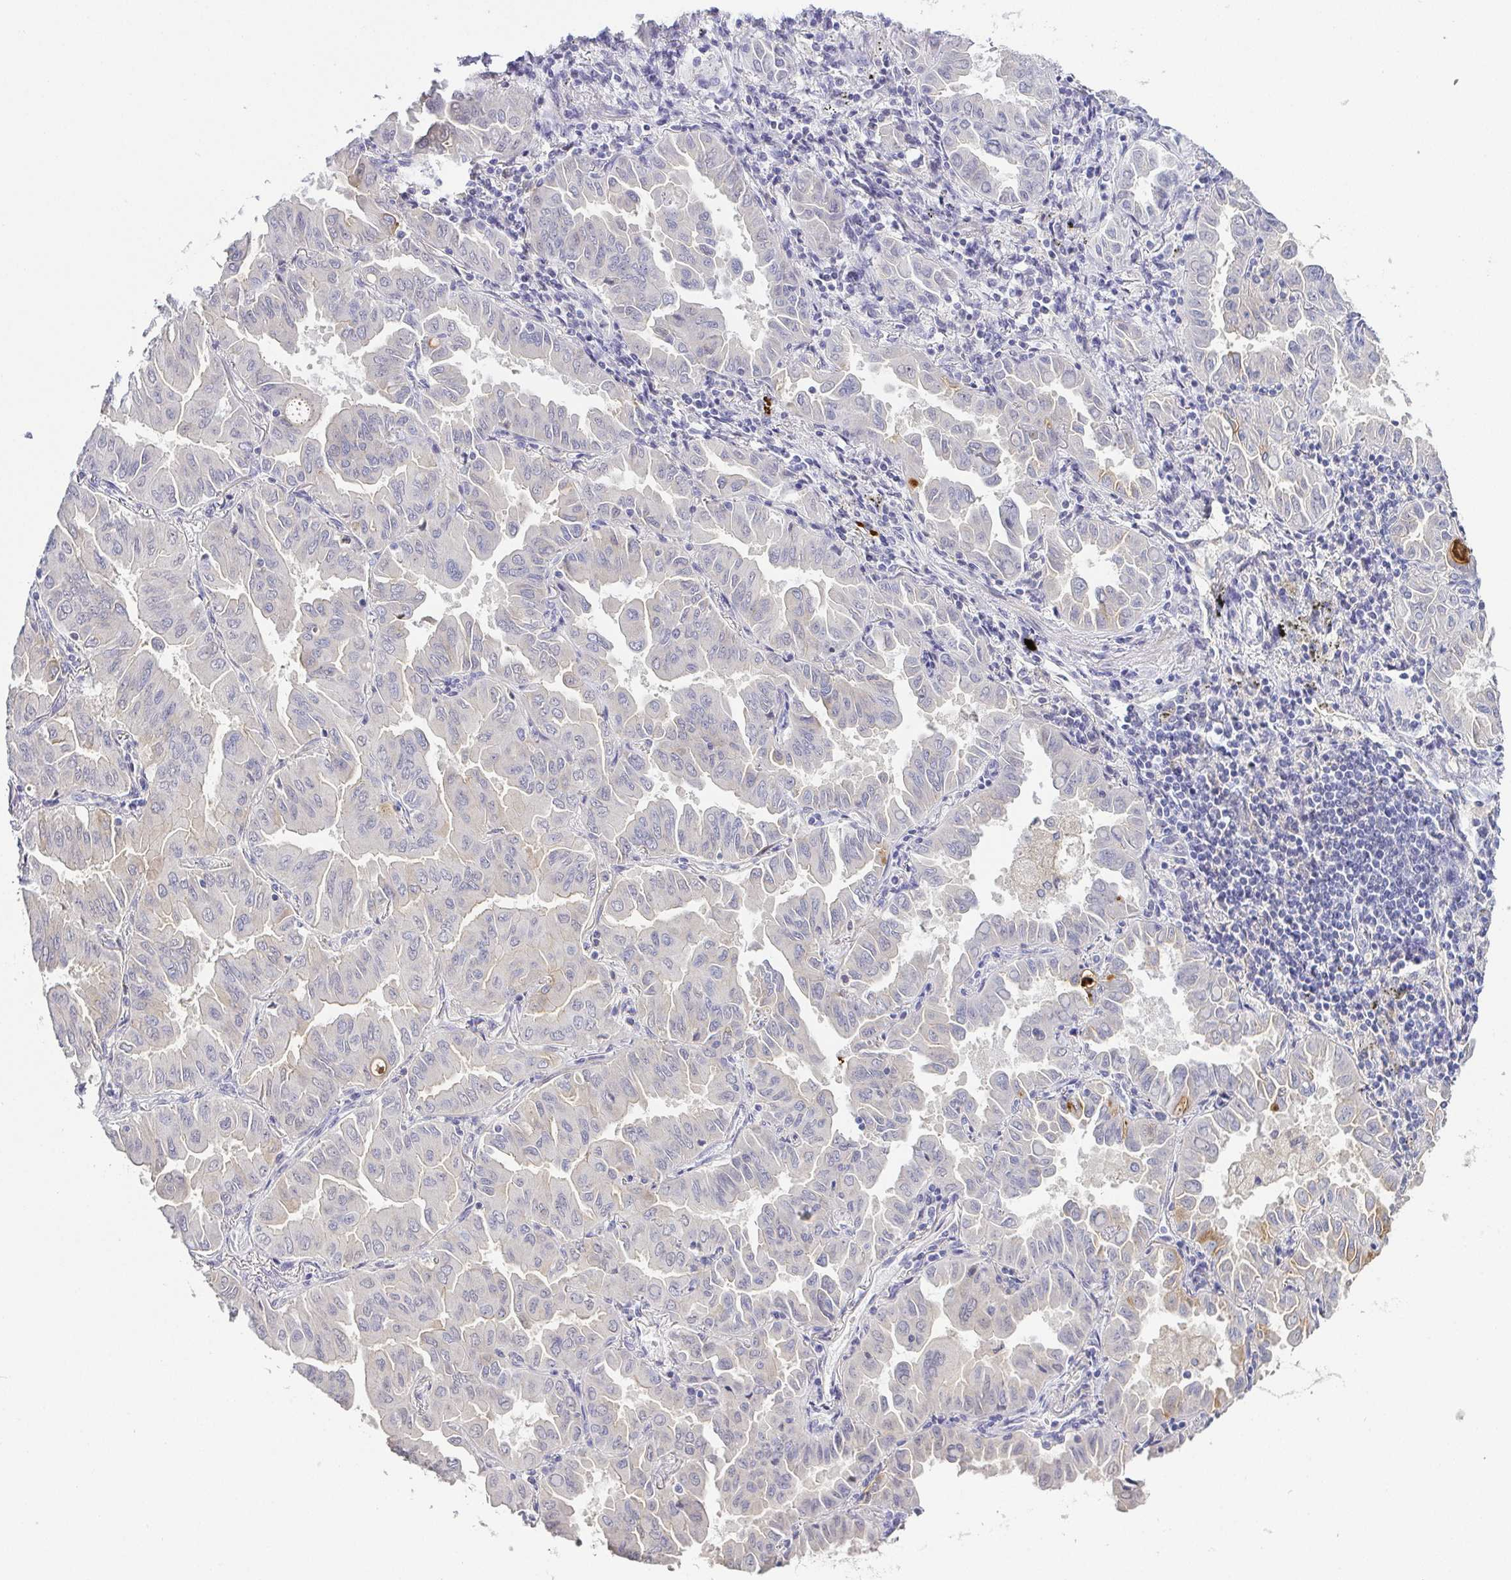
{"staining": {"intensity": "negative", "quantity": "none", "location": "none"}, "tissue": "lung cancer", "cell_type": "Tumor cells", "image_type": "cancer", "snomed": [{"axis": "morphology", "description": "Adenocarcinoma, NOS"}, {"axis": "topography", "description": "Lung"}], "caption": "An IHC micrograph of adenocarcinoma (lung) is shown. There is no staining in tumor cells of adenocarcinoma (lung).", "gene": "RNASE7", "patient": {"sex": "male", "age": 64}}